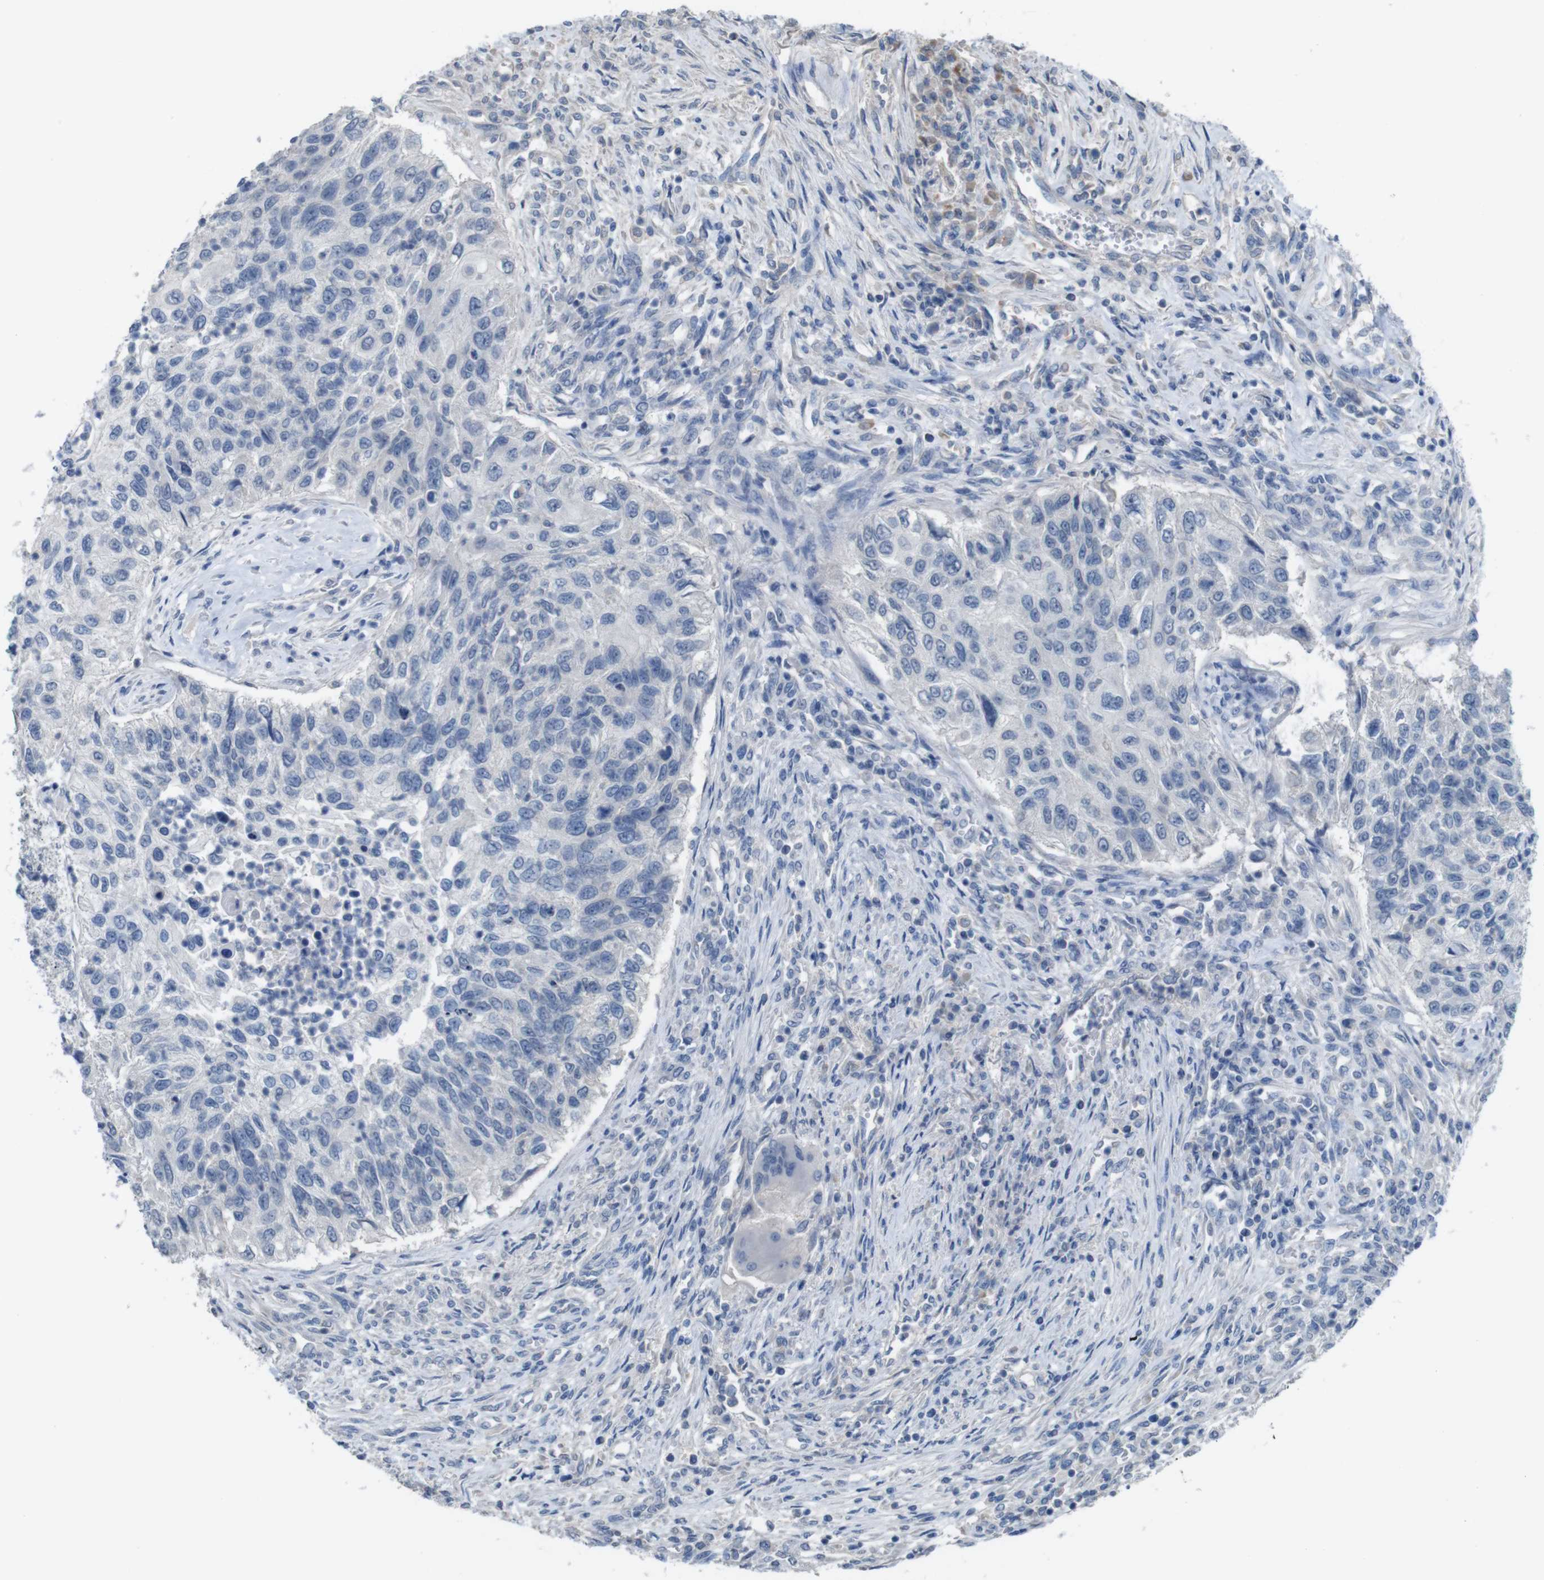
{"staining": {"intensity": "negative", "quantity": "none", "location": "none"}, "tissue": "urothelial cancer", "cell_type": "Tumor cells", "image_type": "cancer", "snomed": [{"axis": "morphology", "description": "Urothelial carcinoma, High grade"}, {"axis": "topography", "description": "Urinary bladder"}], "caption": "The IHC micrograph has no significant staining in tumor cells of urothelial cancer tissue.", "gene": "SLC2A8", "patient": {"sex": "female", "age": 60}}